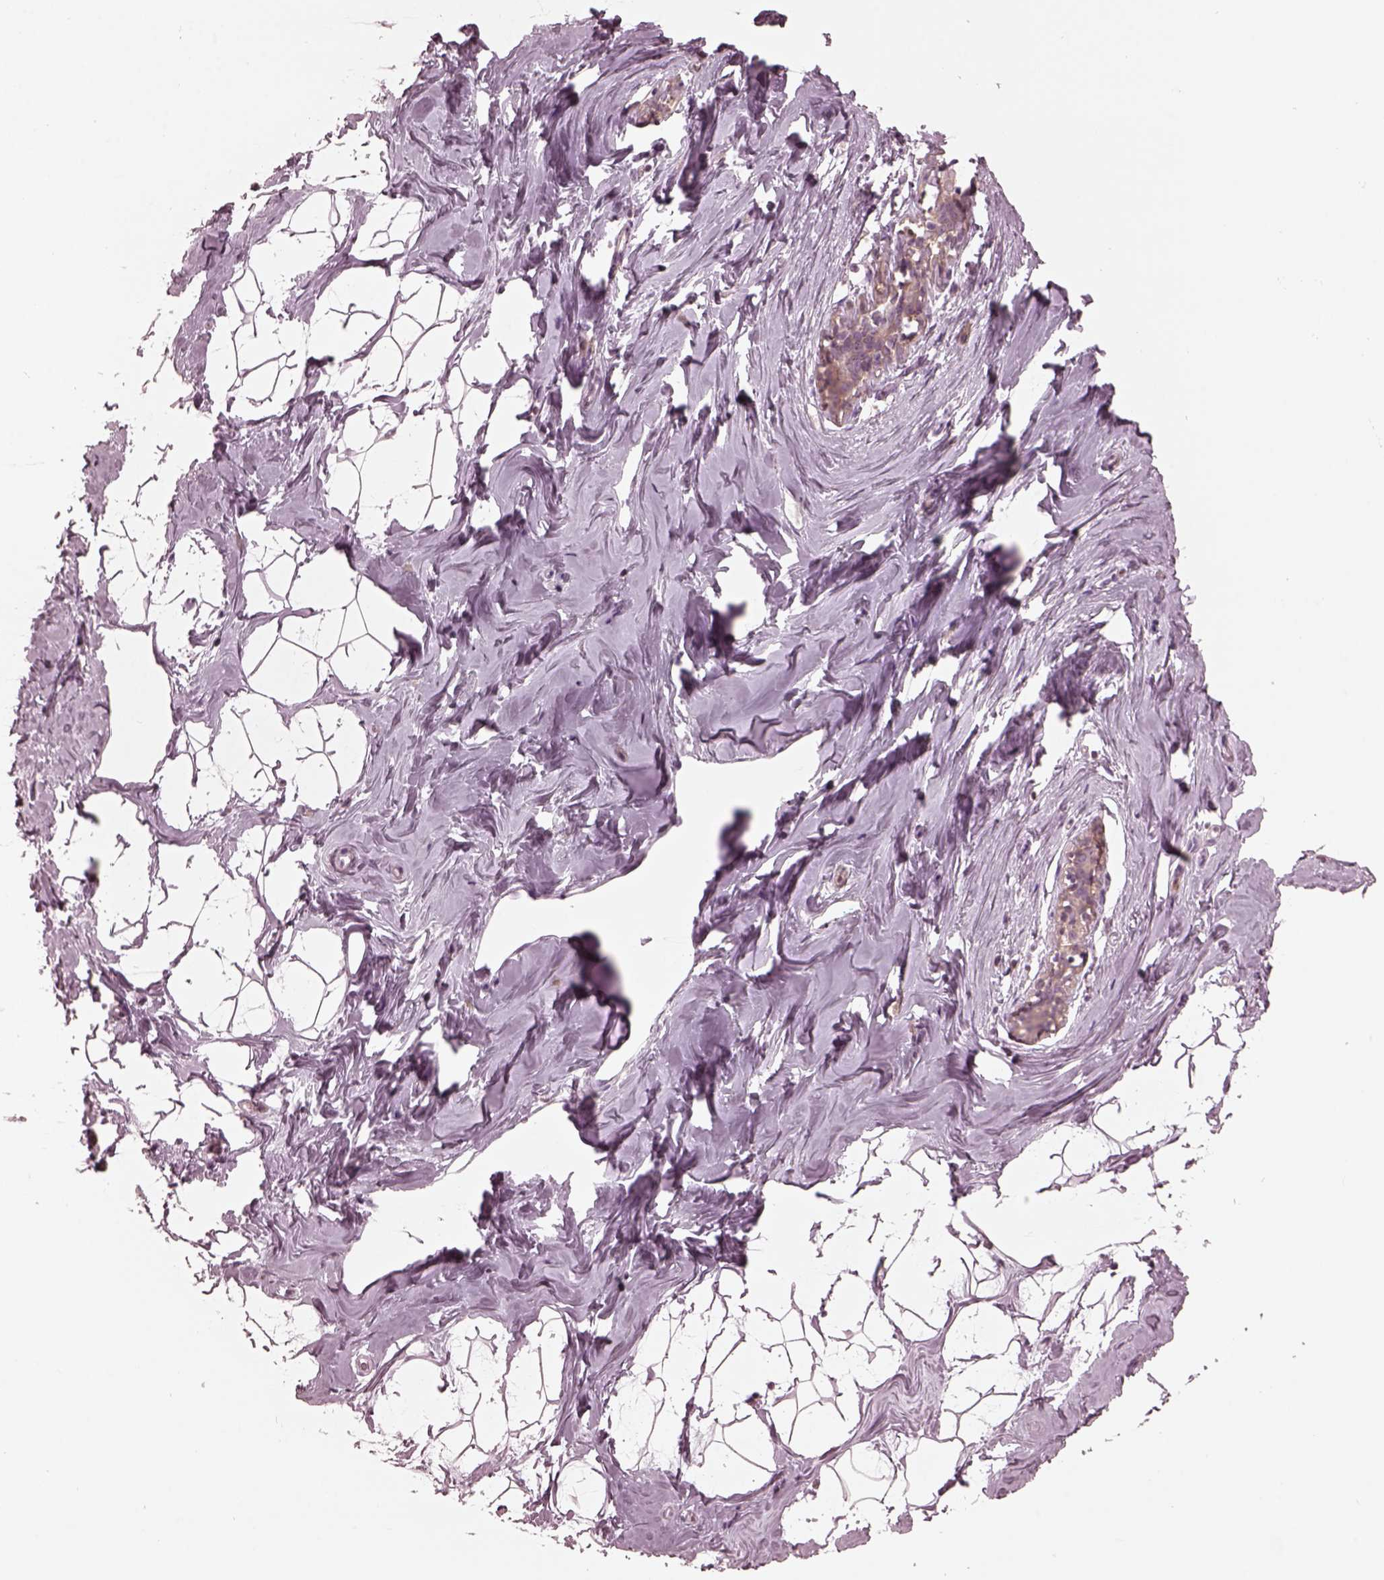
{"staining": {"intensity": "negative", "quantity": "none", "location": "none"}, "tissue": "breast", "cell_type": "Adipocytes", "image_type": "normal", "snomed": [{"axis": "morphology", "description": "Normal tissue, NOS"}, {"axis": "topography", "description": "Breast"}], "caption": "Normal breast was stained to show a protein in brown. There is no significant positivity in adipocytes. The staining was performed using DAB to visualize the protein expression in brown, while the nuclei were stained in blue with hematoxylin (Magnification: 20x).", "gene": "PSTPIP2", "patient": {"sex": "female", "age": 32}}